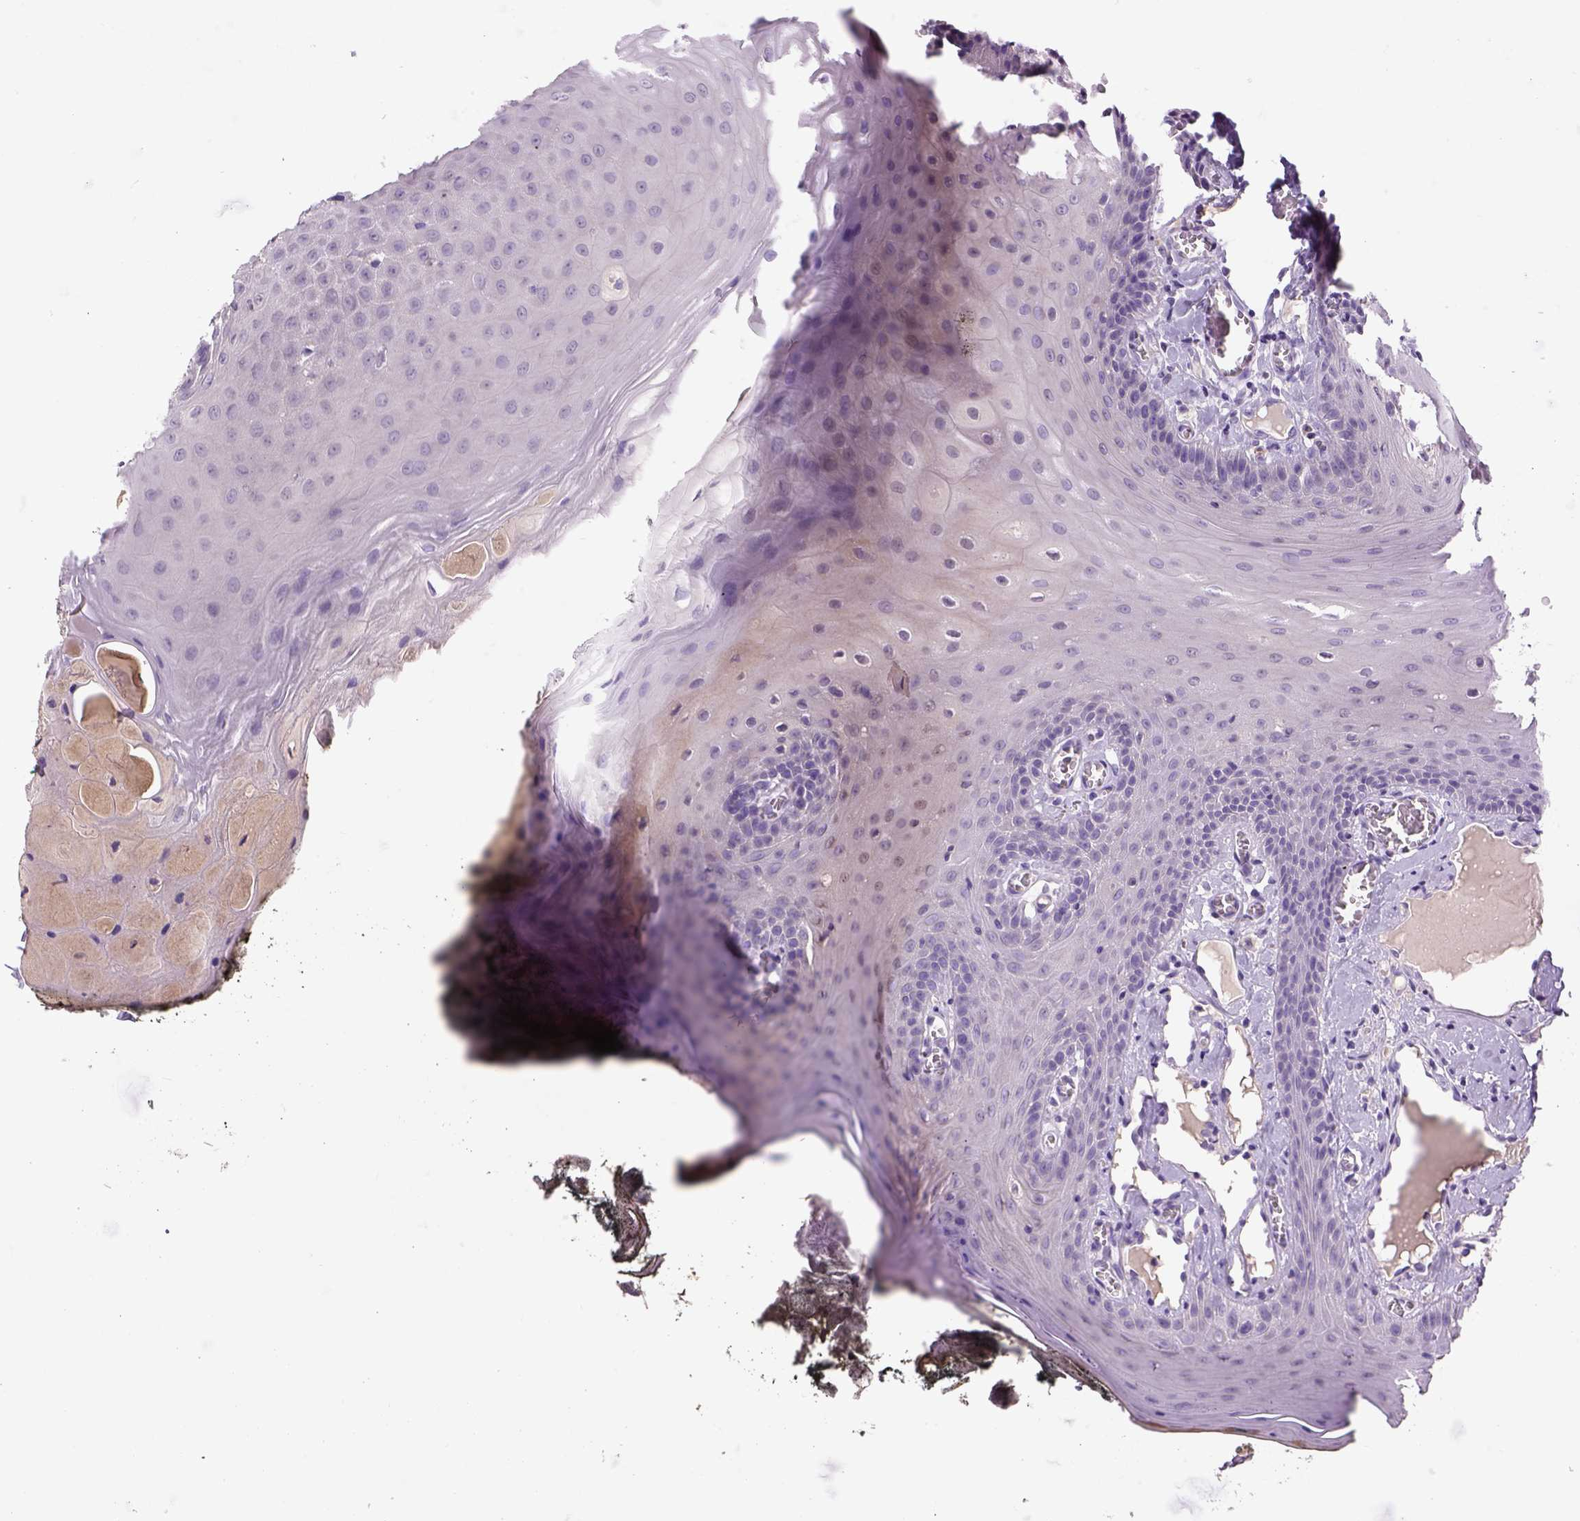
{"staining": {"intensity": "negative", "quantity": "none", "location": "none"}, "tissue": "oral mucosa", "cell_type": "Squamous epithelial cells", "image_type": "normal", "snomed": [{"axis": "morphology", "description": "Normal tissue, NOS"}, {"axis": "topography", "description": "Oral tissue"}], "caption": "Immunohistochemistry (IHC) photomicrograph of unremarkable human oral mucosa stained for a protein (brown), which reveals no staining in squamous epithelial cells. (DAB (3,3'-diaminobenzidine) IHC visualized using brightfield microscopy, high magnification).", "gene": "DBH", "patient": {"sex": "male", "age": 9}}